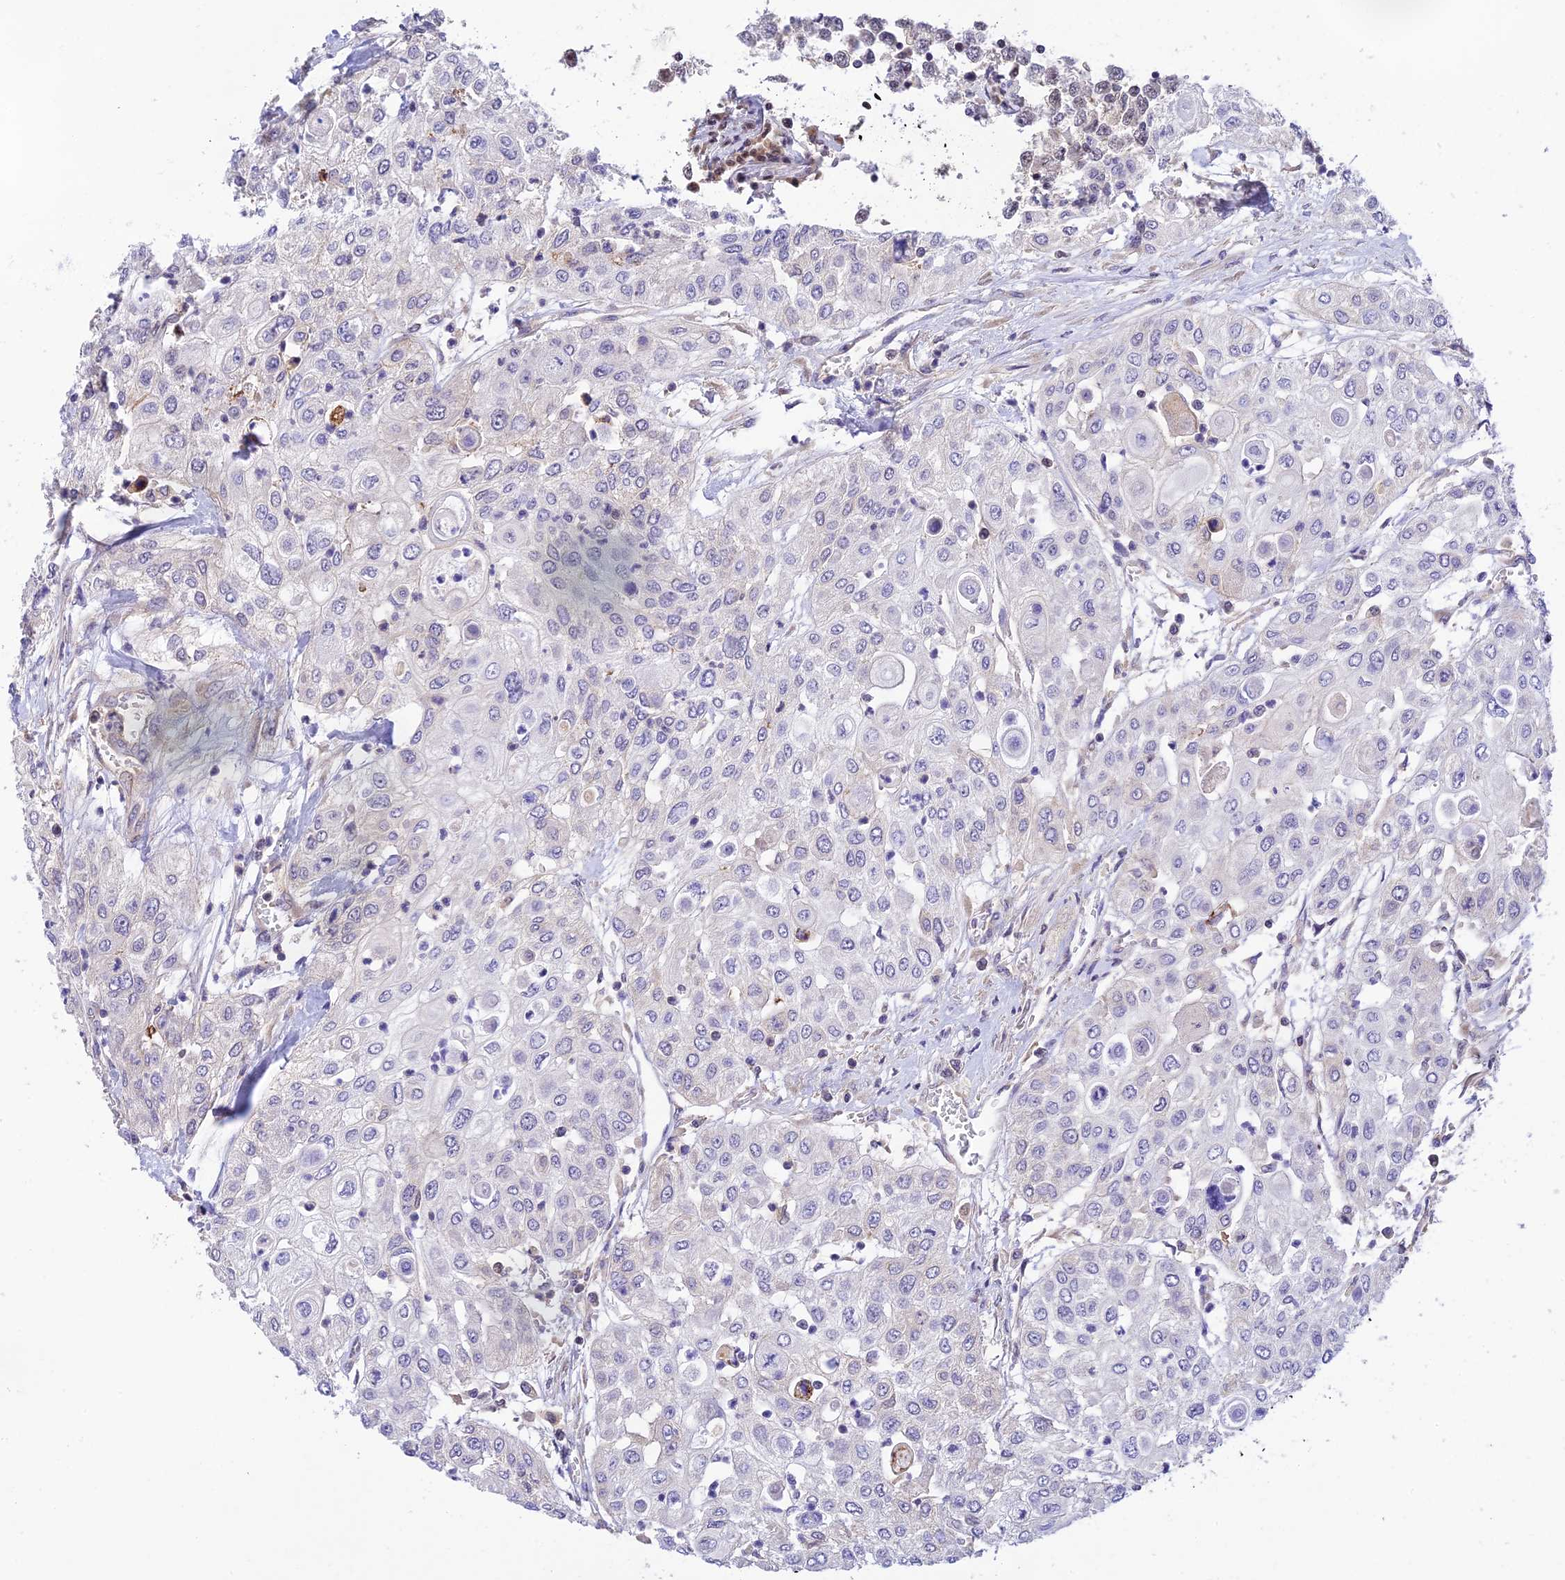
{"staining": {"intensity": "negative", "quantity": "none", "location": "none"}, "tissue": "urothelial cancer", "cell_type": "Tumor cells", "image_type": "cancer", "snomed": [{"axis": "morphology", "description": "Urothelial carcinoma, High grade"}, {"axis": "topography", "description": "Urinary bladder"}], "caption": "The IHC photomicrograph has no significant positivity in tumor cells of urothelial cancer tissue. Nuclei are stained in blue.", "gene": "THAP11", "patient": {"sex": "female", "age": 79}}